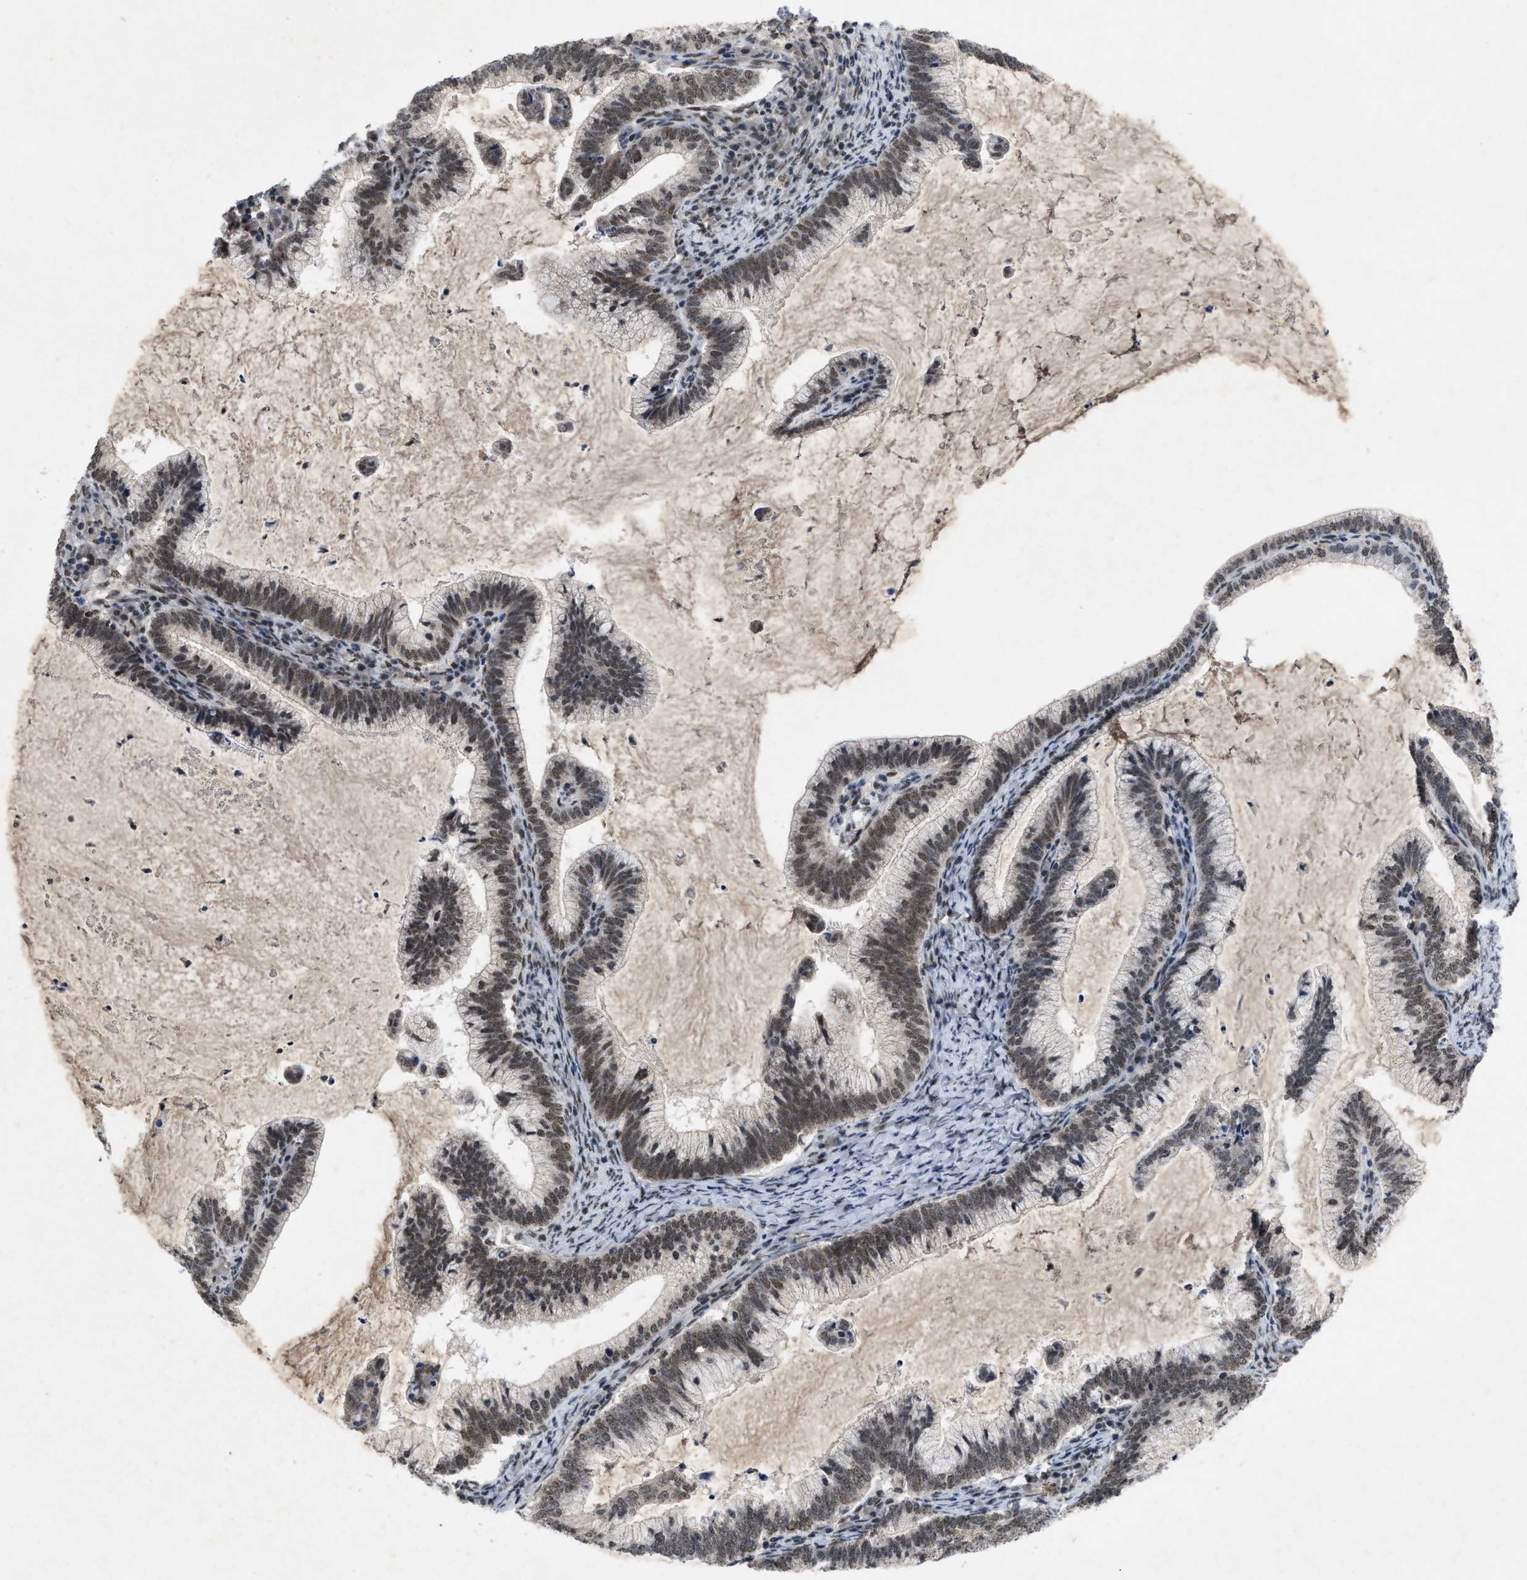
{"staining": {"intensity": "weak", "quantity": ">75%", "location": "nuclear"}, "tissue": "cervical cancer", "cell_type": "Tumor cells", "image_type": "cancer", "snomed": [{"axis": "morphology", "description": "Adenocarcinoma, NOS"}, {"axis": "topography", "description": "Cervix"}], "caption": "Immunohistochemical staining of cervical adenocarcinoma exhibits weak nuclear protein positivity in about >75% of tumor cells.", "gene": "ZNF346", "patient": {"sex": "female", "age": 36}}